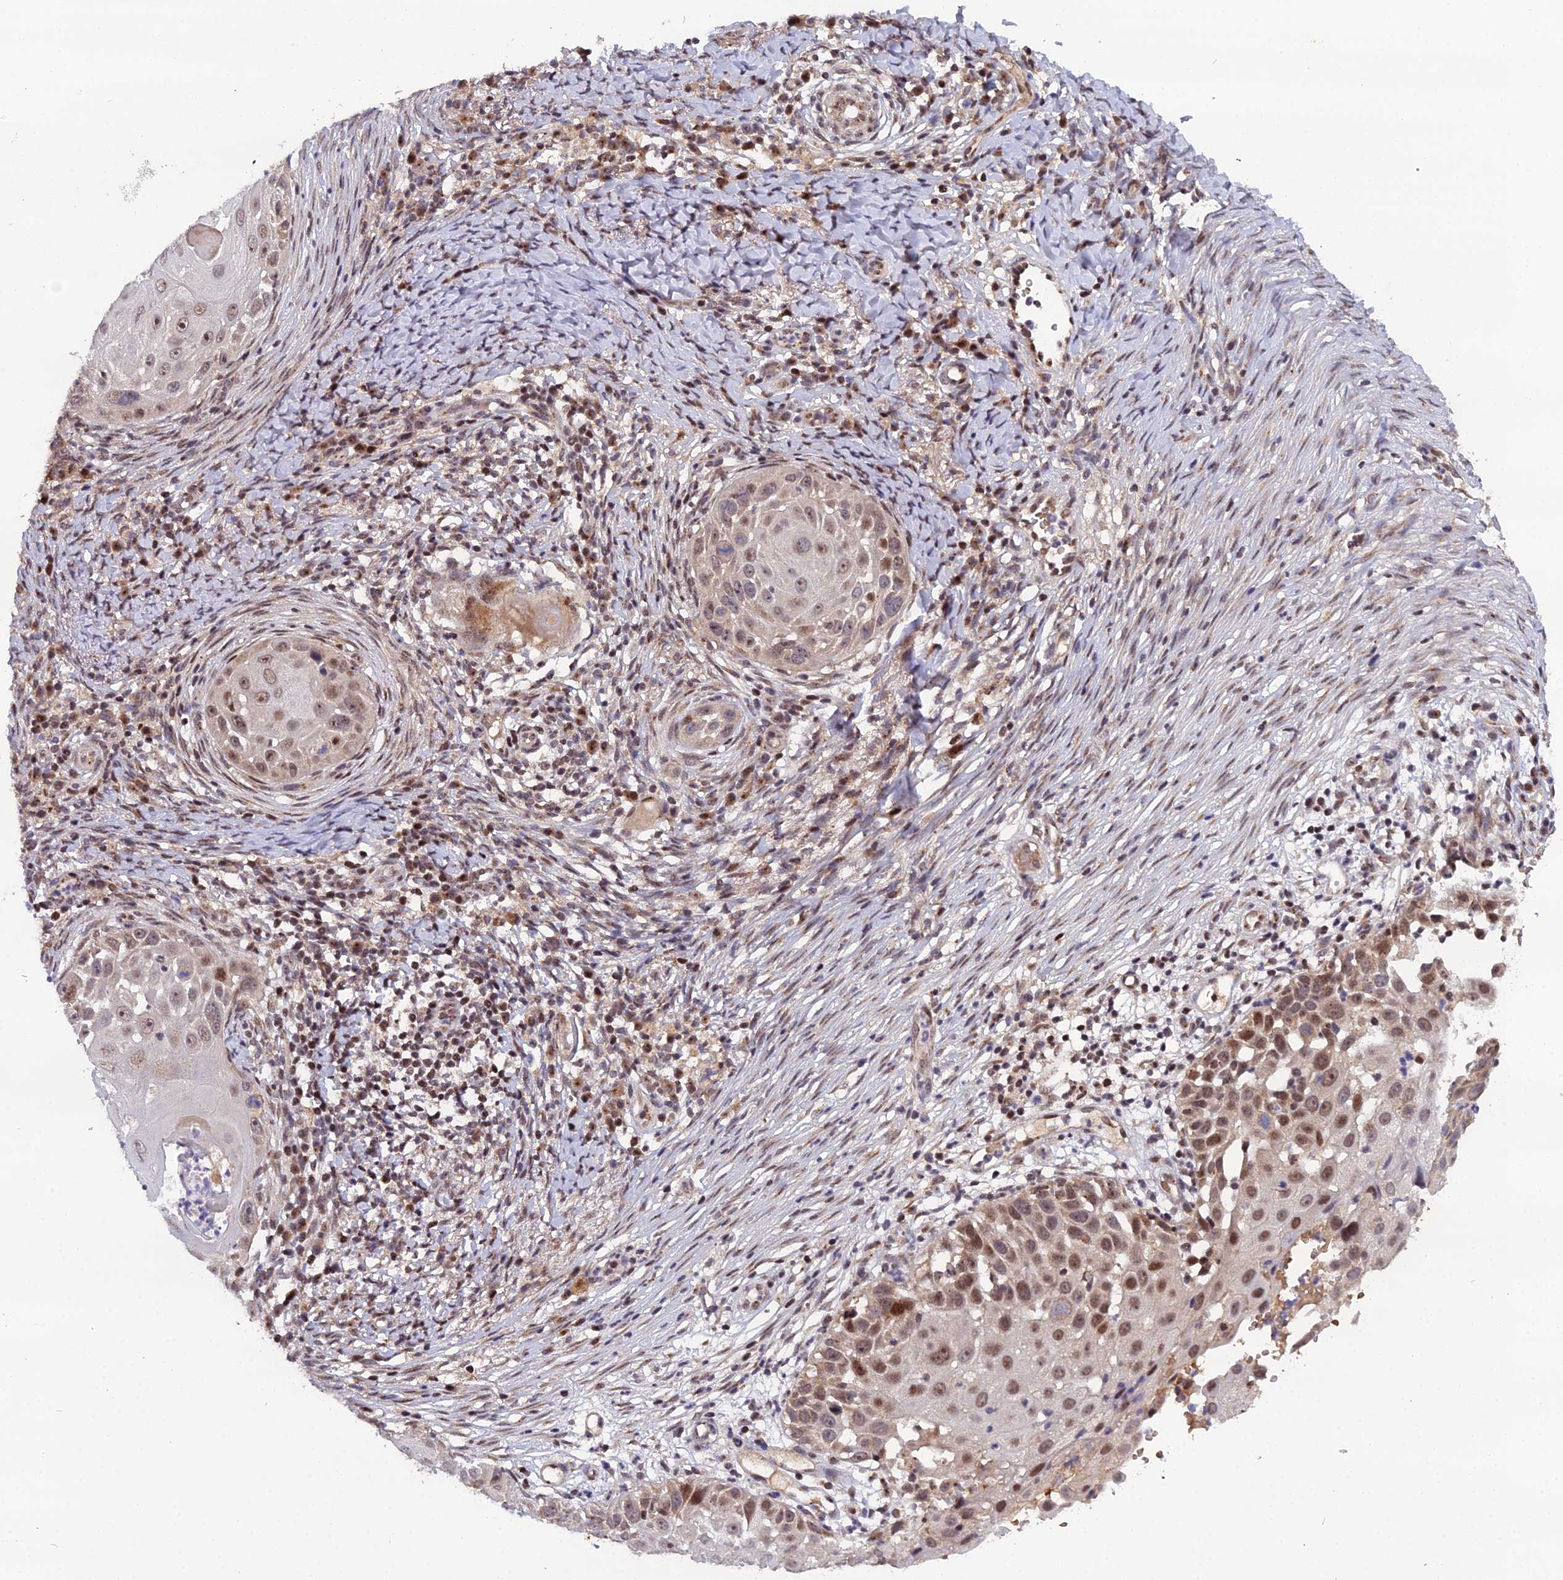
{"staining": {"intensity": "moderate", "quantity": ">75%", "location": "nuclear"}, "tissue": "skin cancer", "cell_type": "Tumor cells", "image_type": "cancer", "snomed": [{"axis": "morphology", "description": "Squamous cell carcinoma, NOS"}, {"axis": "topography", "description": "Skin"}], "caption": "Brown immunohistochemical staining in human squamous cell carcinoma (skin) demonstrates moderate nuclear staining in about >75% of tumor cells.", "gene": "ARL2", "patient": {"sex": "female", "age": 44}}